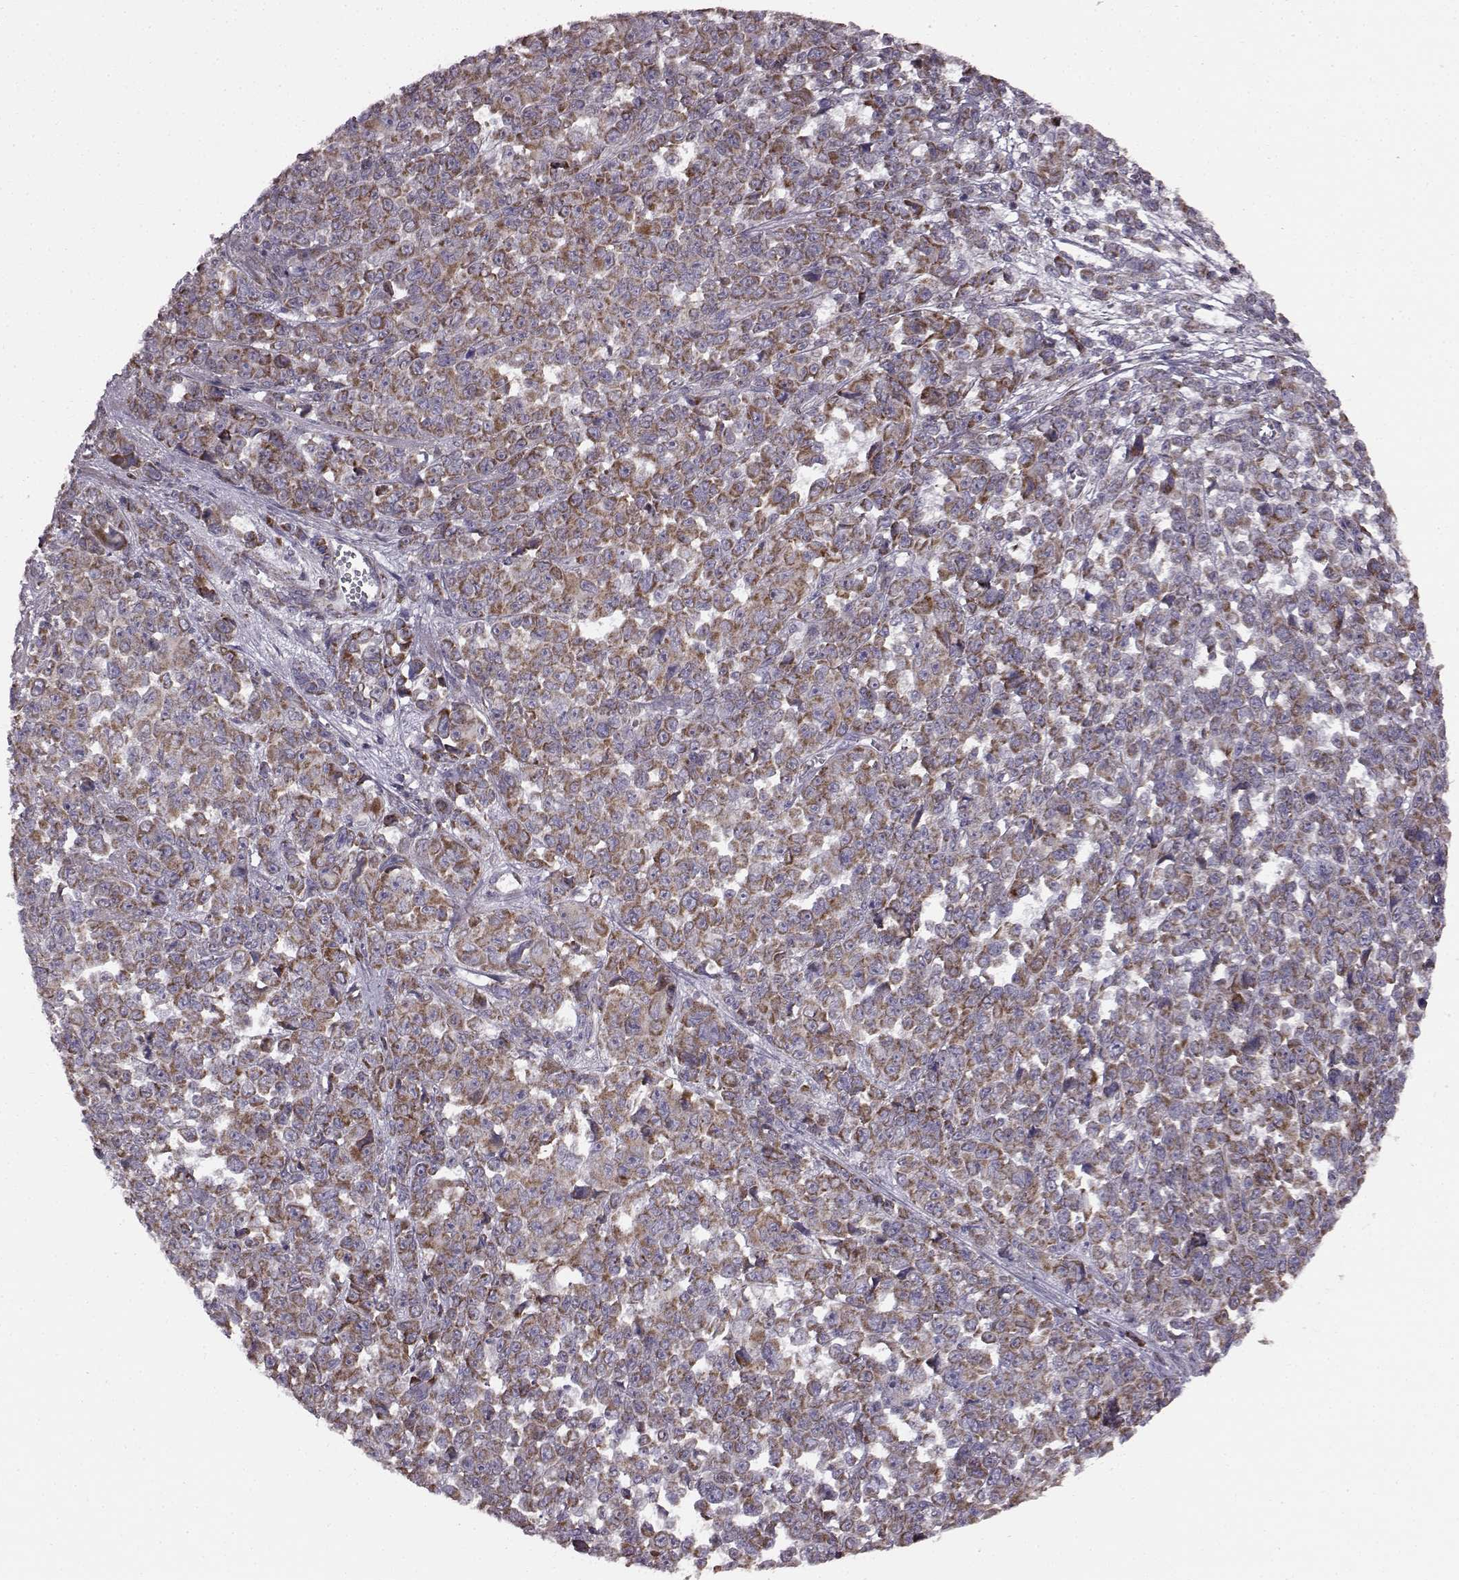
{"staining": {"intensity": "strong", "quantity": ">75%", "location": "cytoplasmic/membranous"}, "tissue": "melanoma", "cell_type": "Tumor cells", "image_type": "cancer", "snomed": [{"axis": "morphology", "description": "Malignant melanoma, NOS"}, {"axis": "topography", "description": "Skin"}], "caption": "This micrograph displays malignant melanoma stained with immunohistochemistry to label a protein in brown. The cytoplasmic/membranous of tumor cells show strong positivity for the protein. Nuclei are counter-stained blue.", "gene": "FAM8A1", "patient": {"sex": "female", "age": 95}}